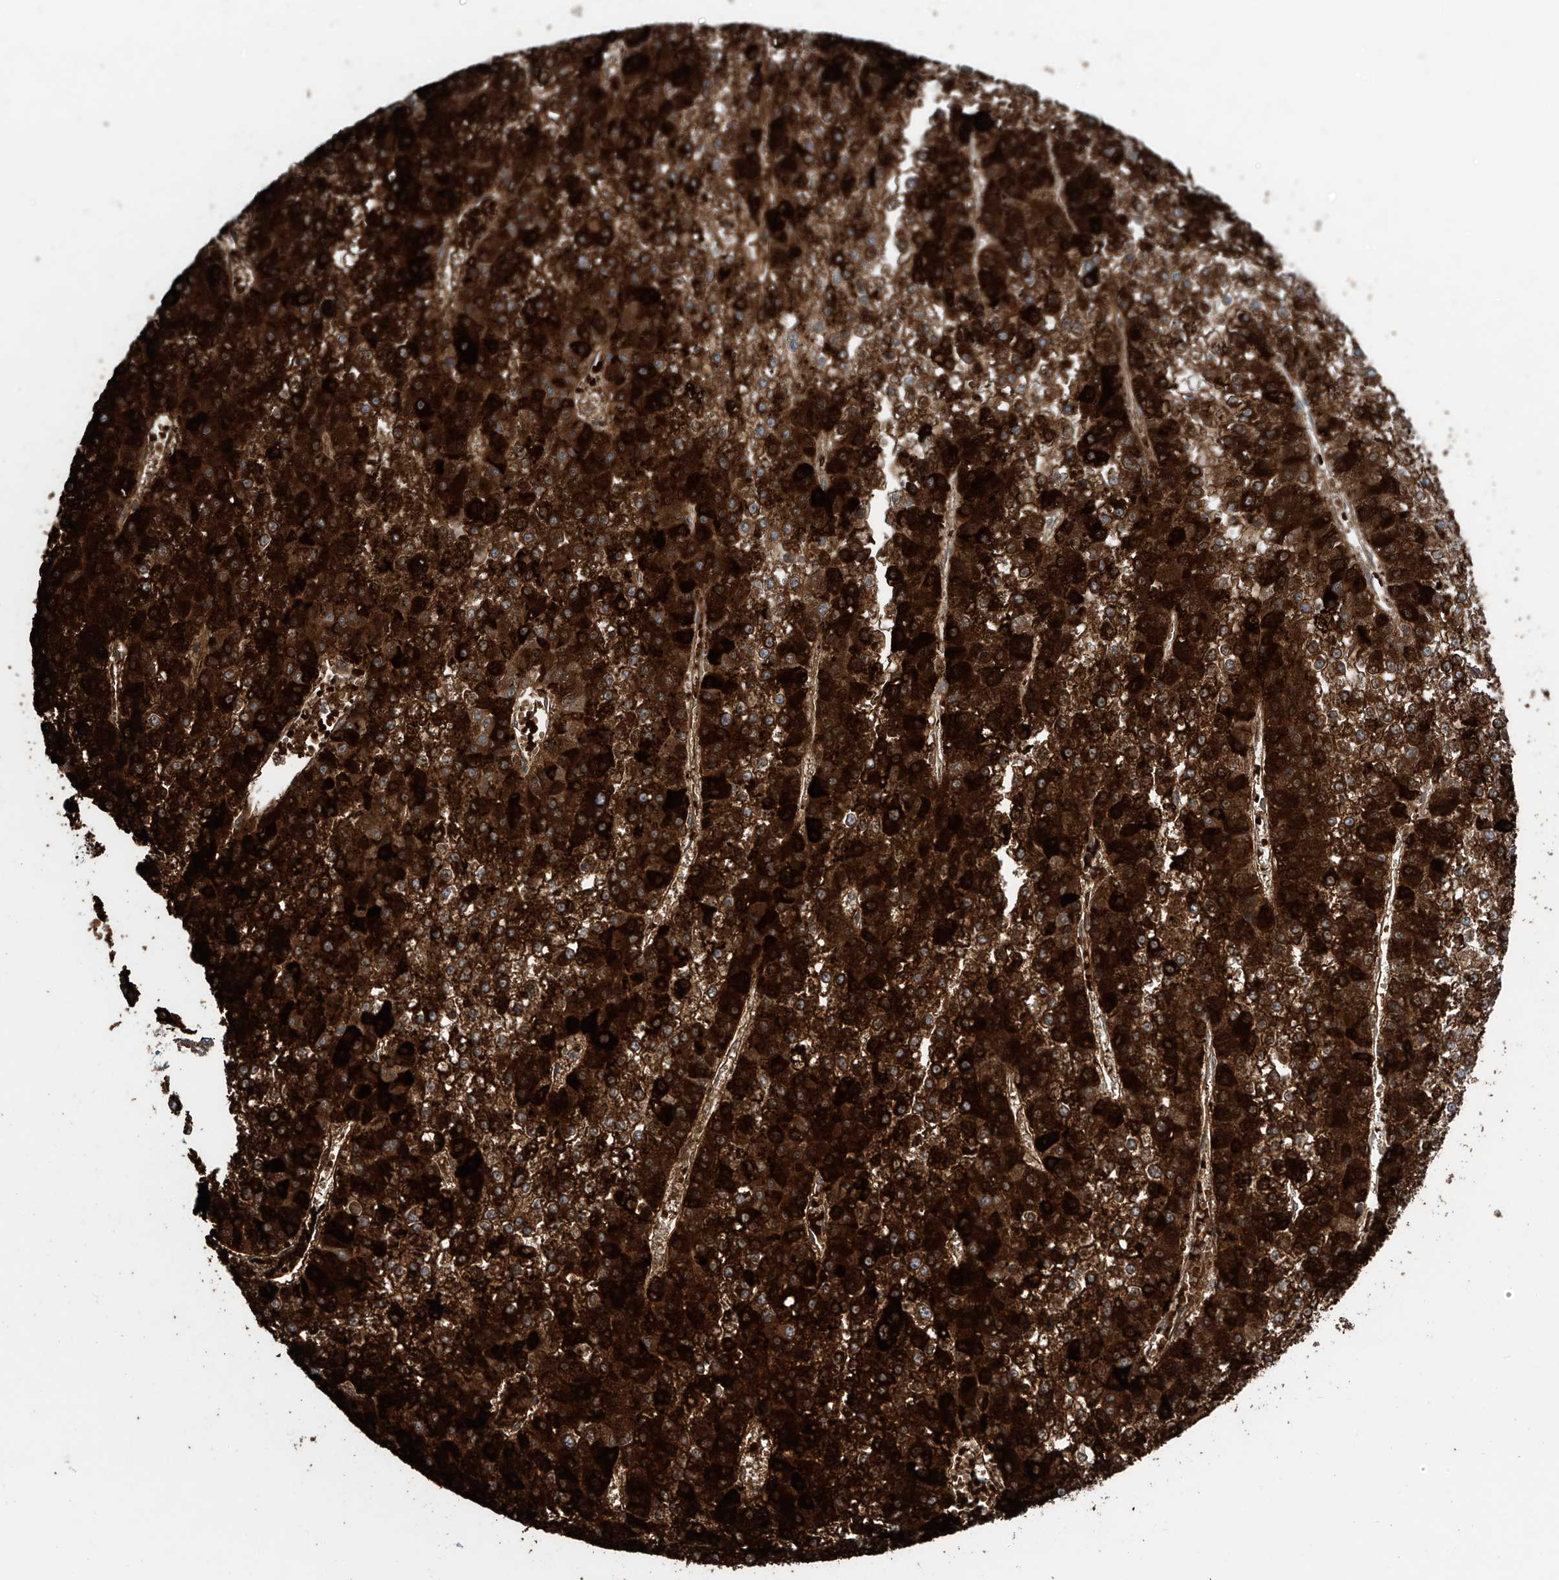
{"staining": {"intensity": "strong", "quantity": ">75%", "location": "cytoplasmic/membranous"}, "tissue": "liver cancer", "cell_type": "Tumor cells", "image_type": "cancer", "snomed": [{"axis": "morphology", "description": "Carcinoma, Hepatocellular, NOS"}, {"axis": "topography", "description": "Liver"}], "caption": "DAB (3,3'-diaminobenzidine) immunohistochemical staining of human liver hepatocellular carcinoma displays strong cytoplasmic/membranous protein expression in approximately >75% of tumor cells. The protein is stained brown, and the nuclei are stained in blue (DAB IHC with brightfield microscopy, high magnification).", "gene": "ZDHHC9", "patient": {"sex": "female", "age": 73}}